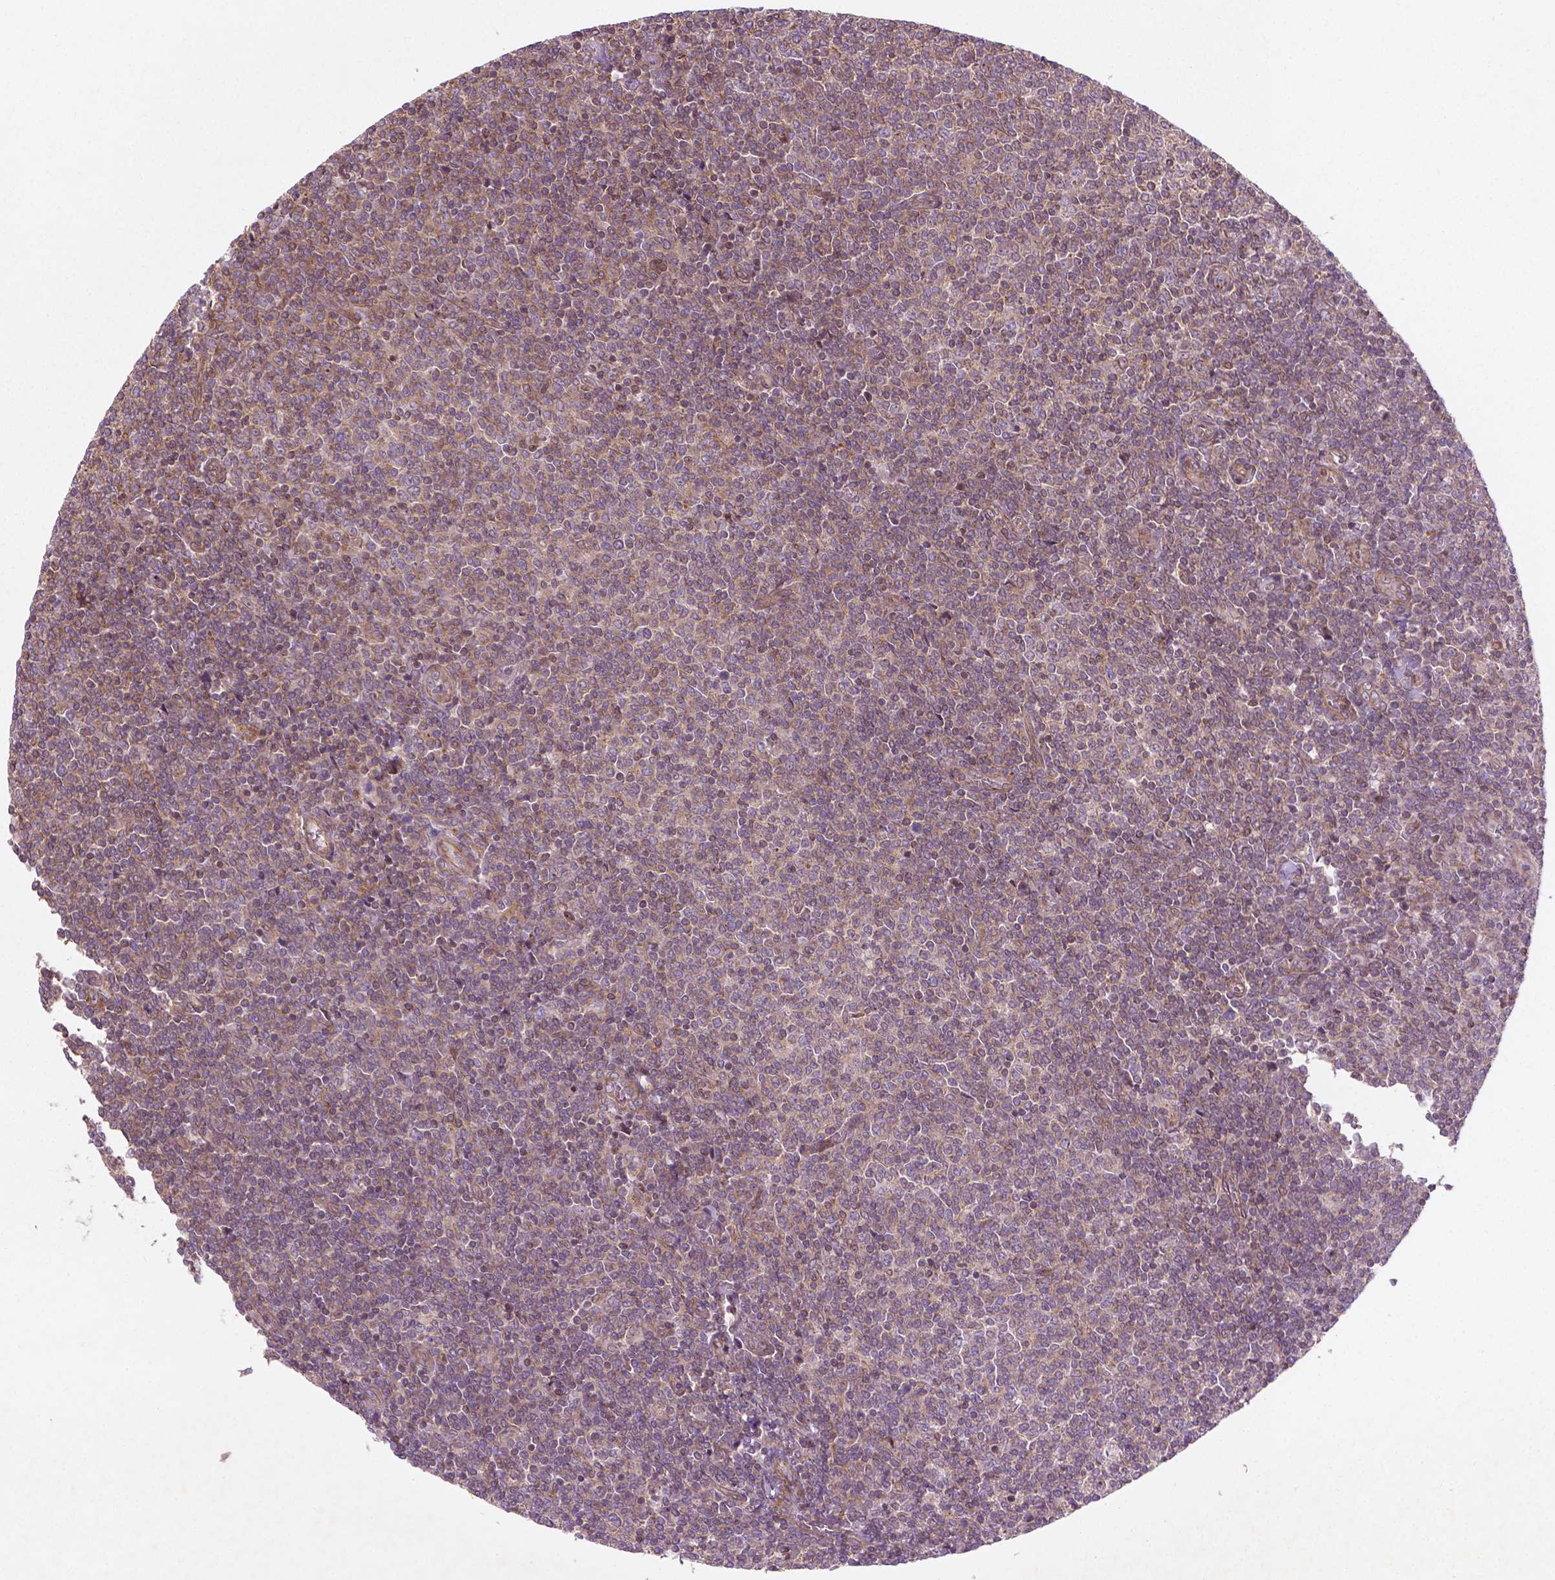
{"staining": {"intensity": "weak", "quantity": "<25%", "location": "cytoplasmic/membranous"}, "tissue": "lymphoma", "cell_type": "Tumor cells", "image_type": "cancer", "snomed": [{"axis": "morphology", "description": "Malignant lymphoma, non-Hodgkin's type, Low grade"}, {"axis": "topography", "description": "Lymph node"}], "caption": "The image demonstrates no staining of tumor cells in lymphoma.", "gene": "TCHP", "patient": {"sex": "male", "age": 52}}